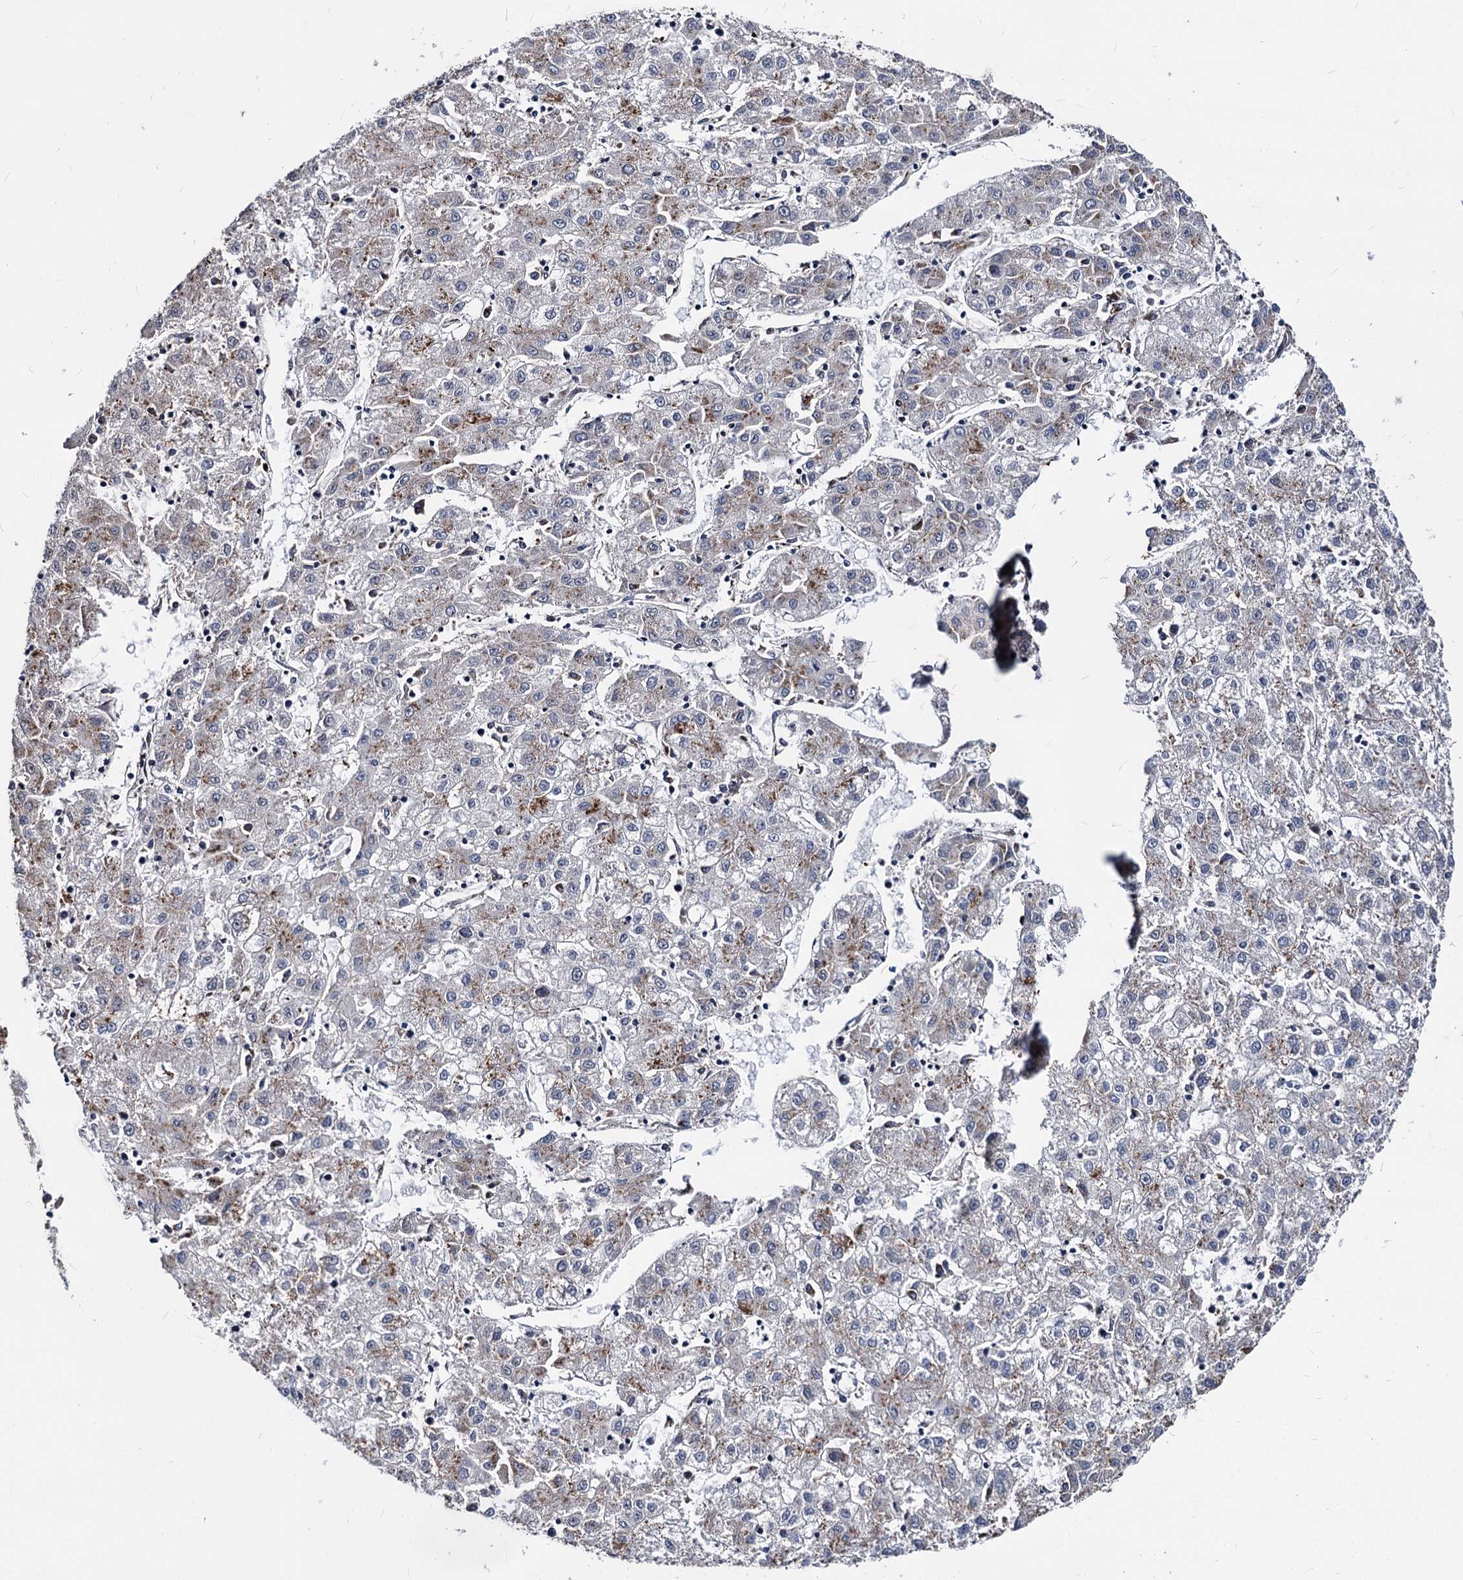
{"staining": {"intensity": "moderate", "quantity": "<25%", "location": "cytoplasmic/membranous"}, "tissue": "liver cancer", "cell_type": "Tumor cells", "image_type": "cancer", "snomed": [{"axis": "morphology", "description": "Carcinoma, Hepatocellular, NOS"}, {"axis": "topography", "description": "Liver"}], "caption": "Tumor cells reveal moderate cytoplasmic/membranous expression in about <25% of cells in liver cancer (hepatocellular carcinoma).", "gene": "SMAGP", "patient": {"sex": "male", "age": 72}}